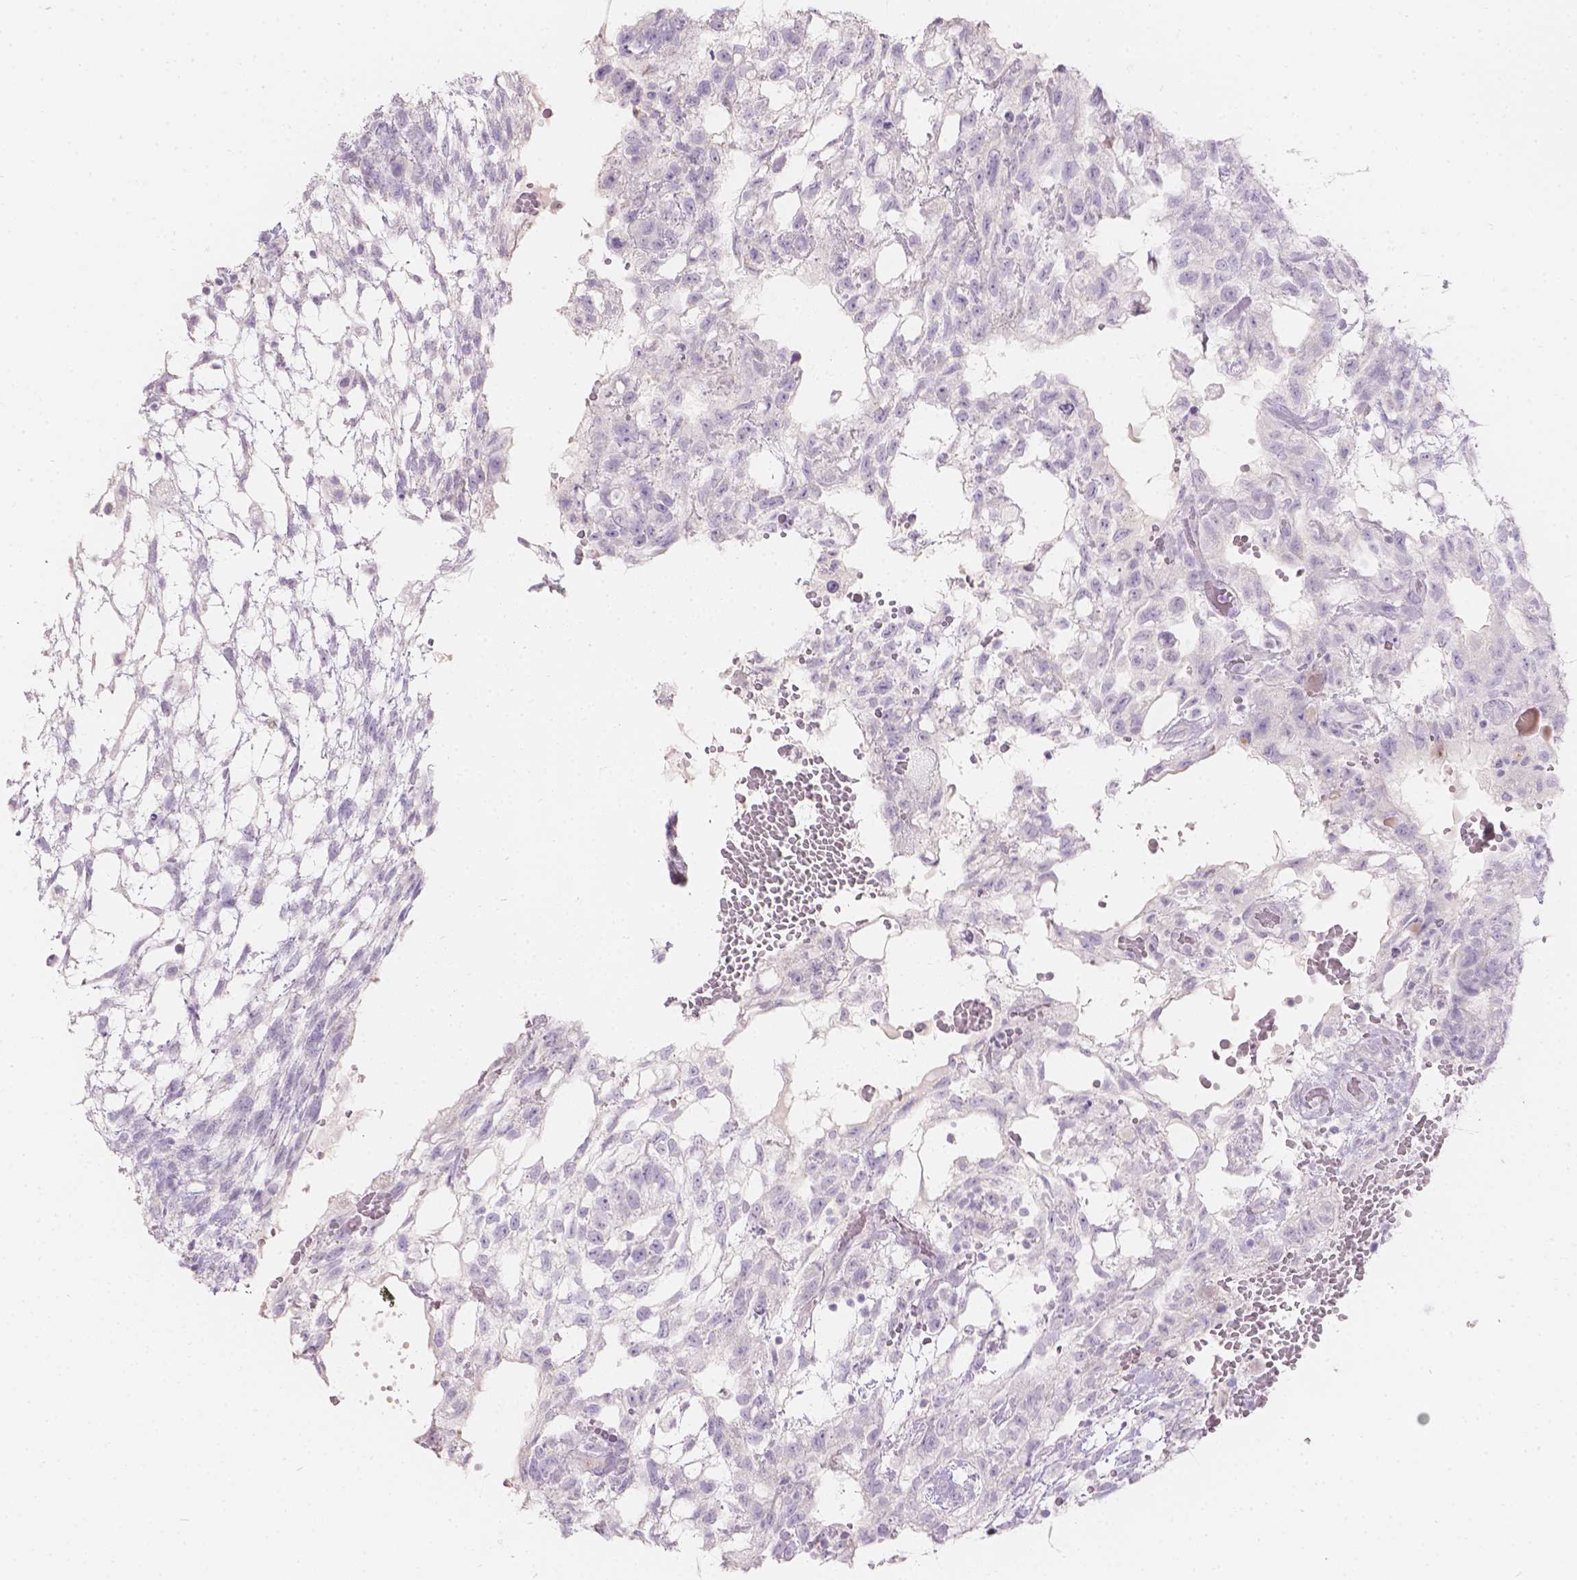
{"staining": {"intensity": "negative", "quantity": "none", "location": "none"}, "tissue": "testis cancer", "cell_type": "Tumor cells", "image_type": "cancer", "snomed": [{"axis": "morphology", "description": "Carcinoma, Embryonal, NOS"}, {"axis": "topography", "description": "Testis"}], "caption": "Embryonal carcinoma (testis) was stained to show a protein in brown. There is no significant expression in tumor cells.", "gene": "HTN3", "patient": {"sex": "male", "age": 32}}